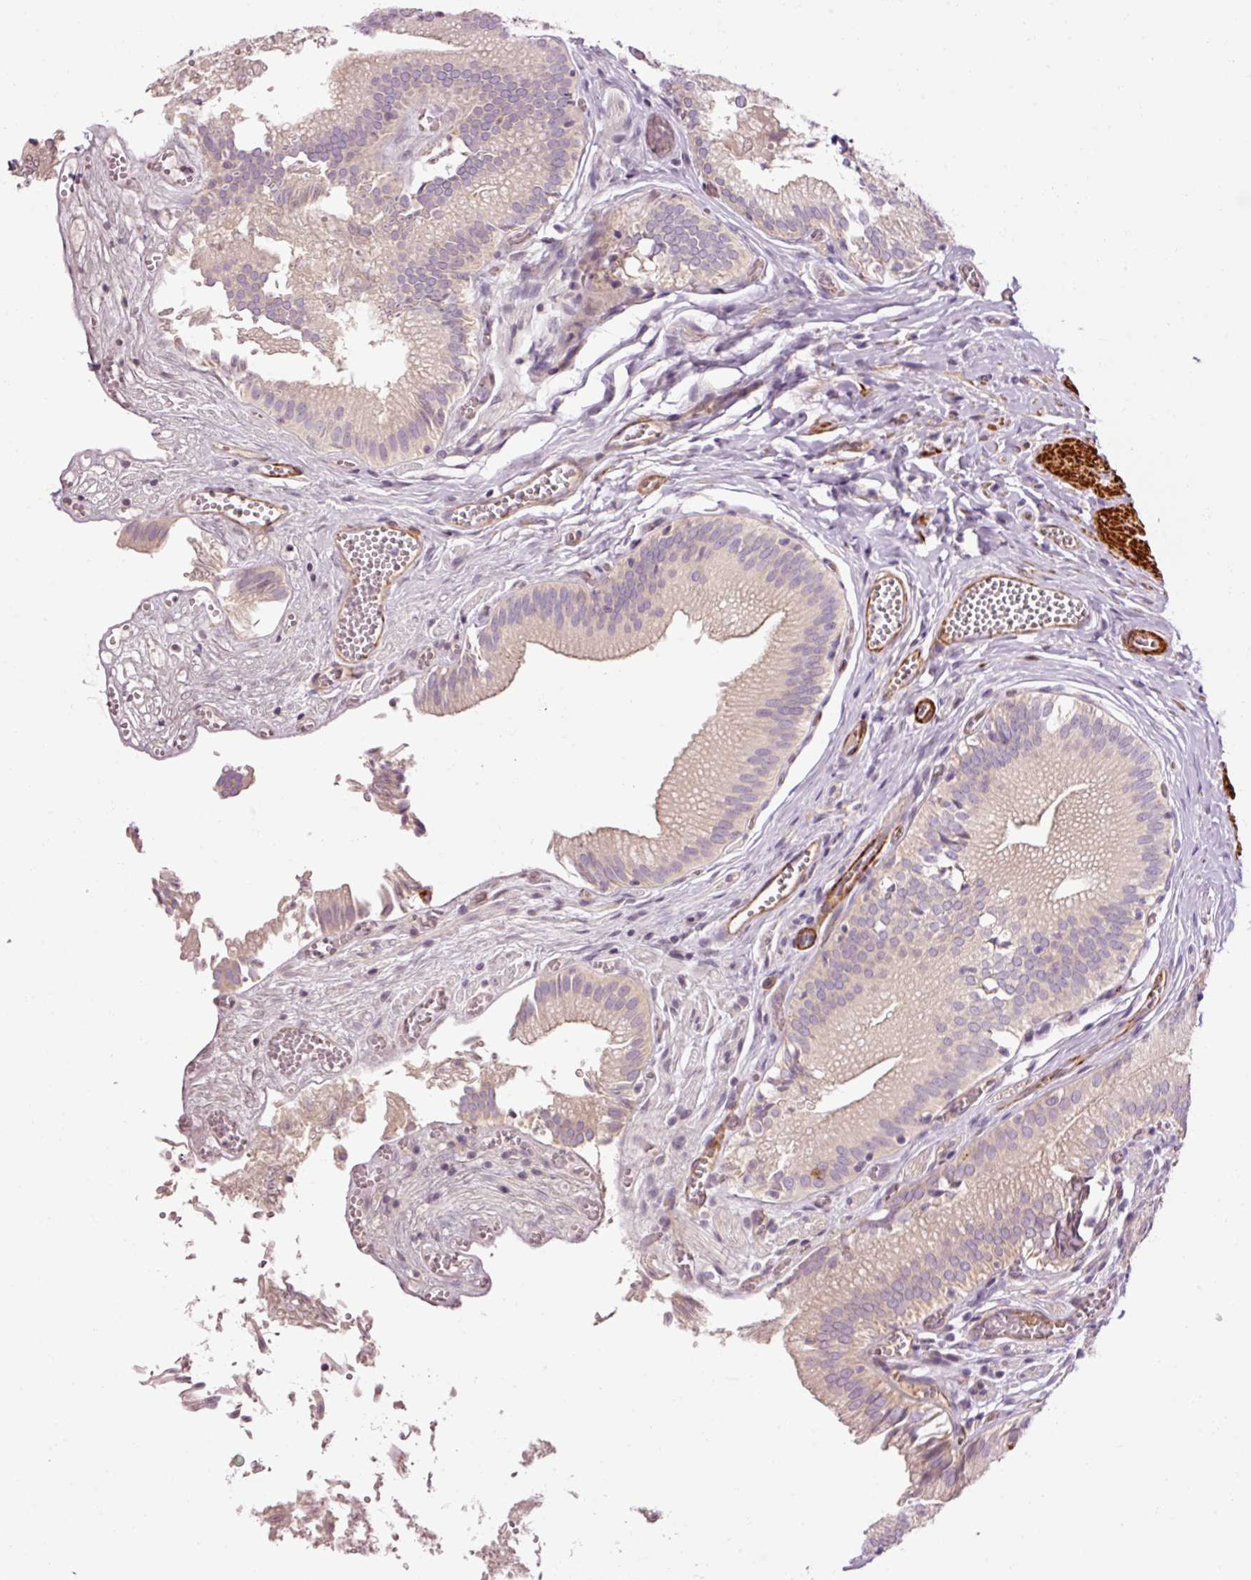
{"staining": {"intensity": "weak", "quantity": "25%-75%", "location": "cytoplasmic/membranous"}, "tissue": "gallbladder", "cell_type": "Glandular cells", "image_type": "normal", "snomed": [{"axis": "morphology", "description": "Normal tissue, NOS"}, {"axis": "topography", "description": "Gallbladder"}, {"axis": "topography", "description": "Peripheral nerve tissue"}], "caption": "Unremarkable gallbladder reveals weak cytoplasmic/membranous expression in about 25%-75% of glandular cells, visualized by immunohistochemistry.", "gene": "ANKRD20A1", "patient": {"sex": "male", "age": 17}}